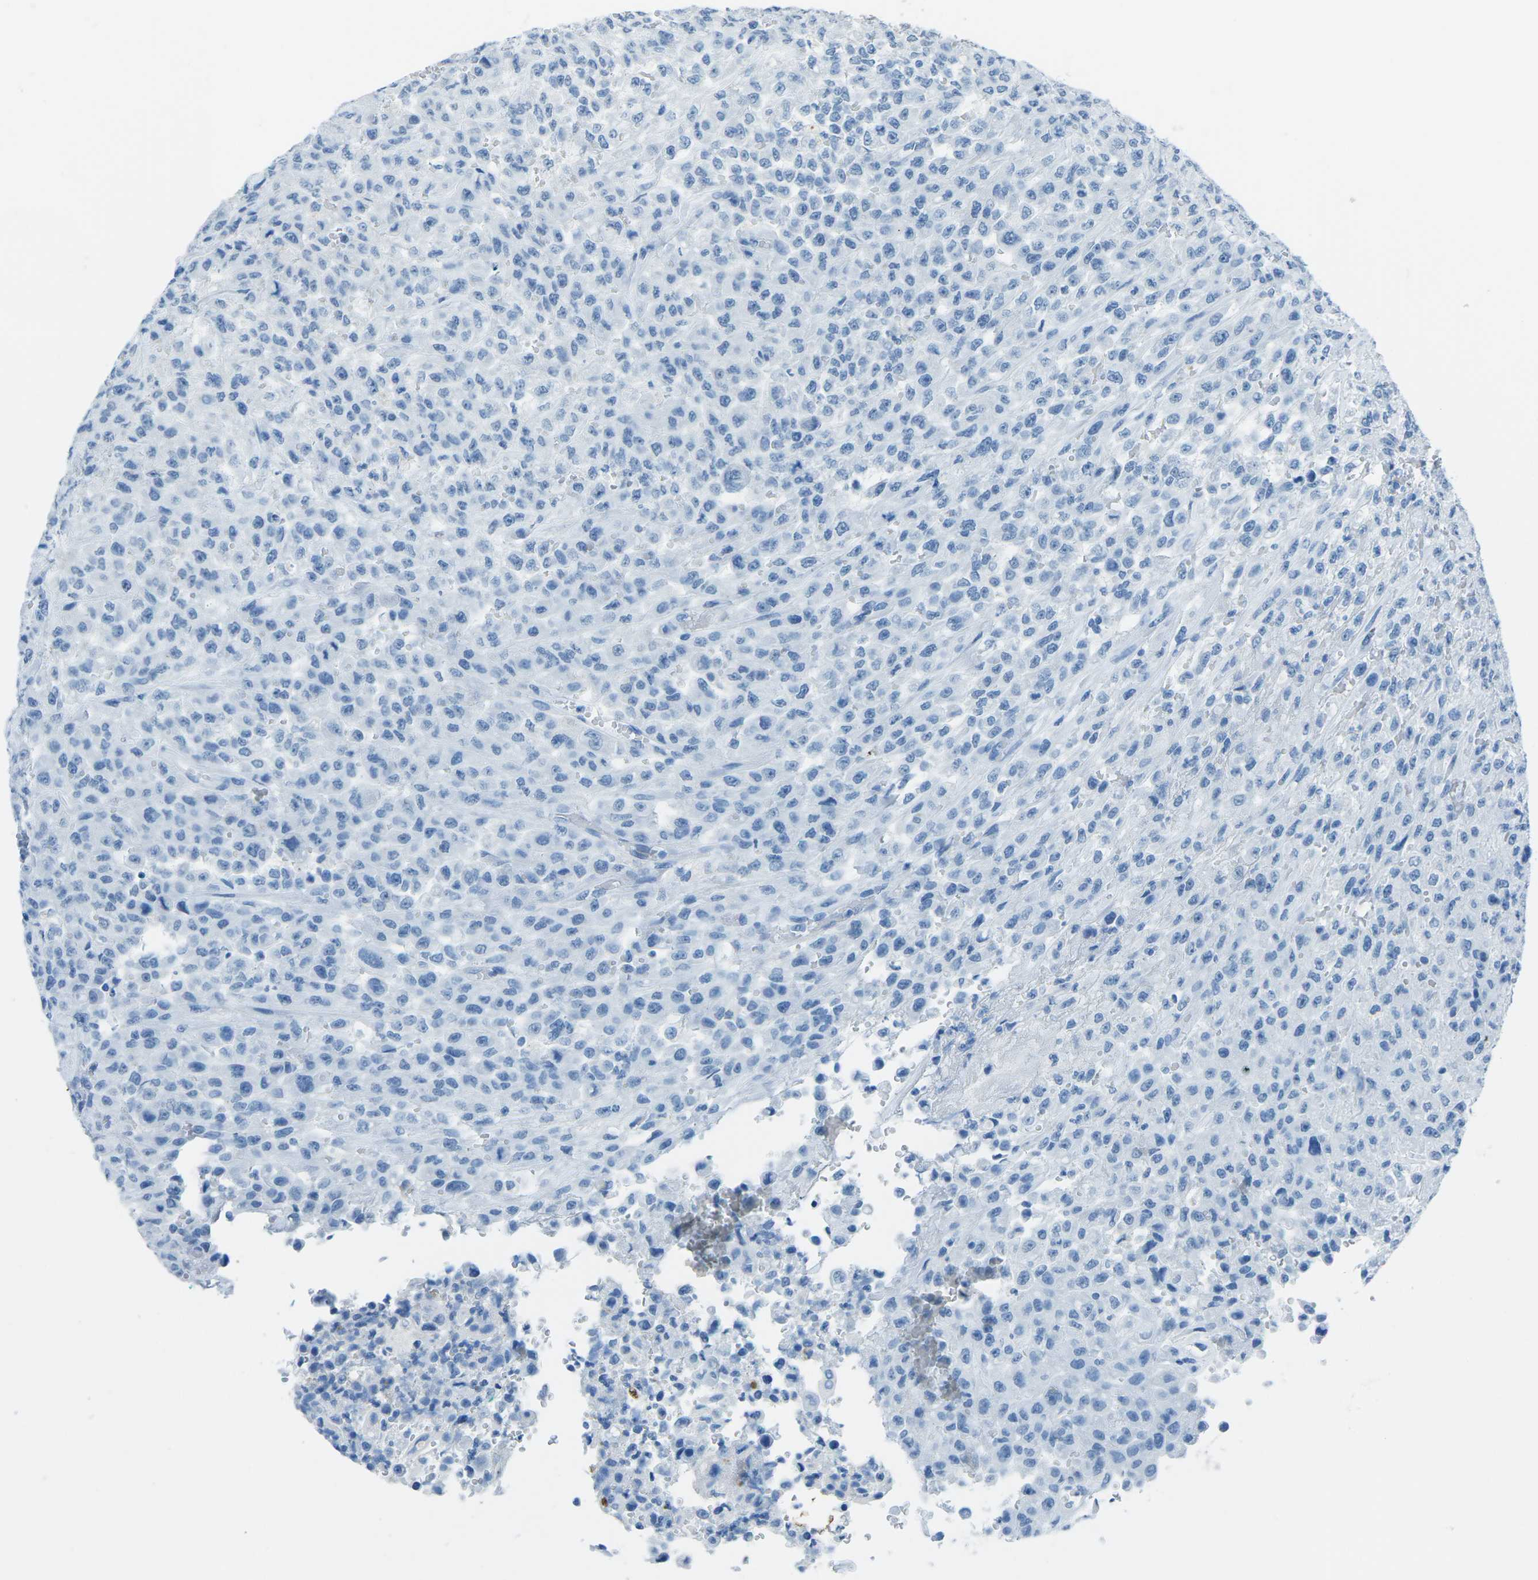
{"staining": {"intensity": "negative", "quantity": "none", "location": "none"}, "tissue": "urothelial cancer", "cell_type": "Tumor cells", "image_type": "cancer", "snomed": [{"axis": "morphology", "description": "Urothelial carcinoma, High grade"}, {"axis": "topography", "description": "Urinary bladder"}], "caption": "Immunohistochemistry (IHC) of urothelial carcinoma (high-grade) demonstrates no positivity in tumor cells.", "gene": "MYH8", "patient": {"sex": "male", "age": 46}}